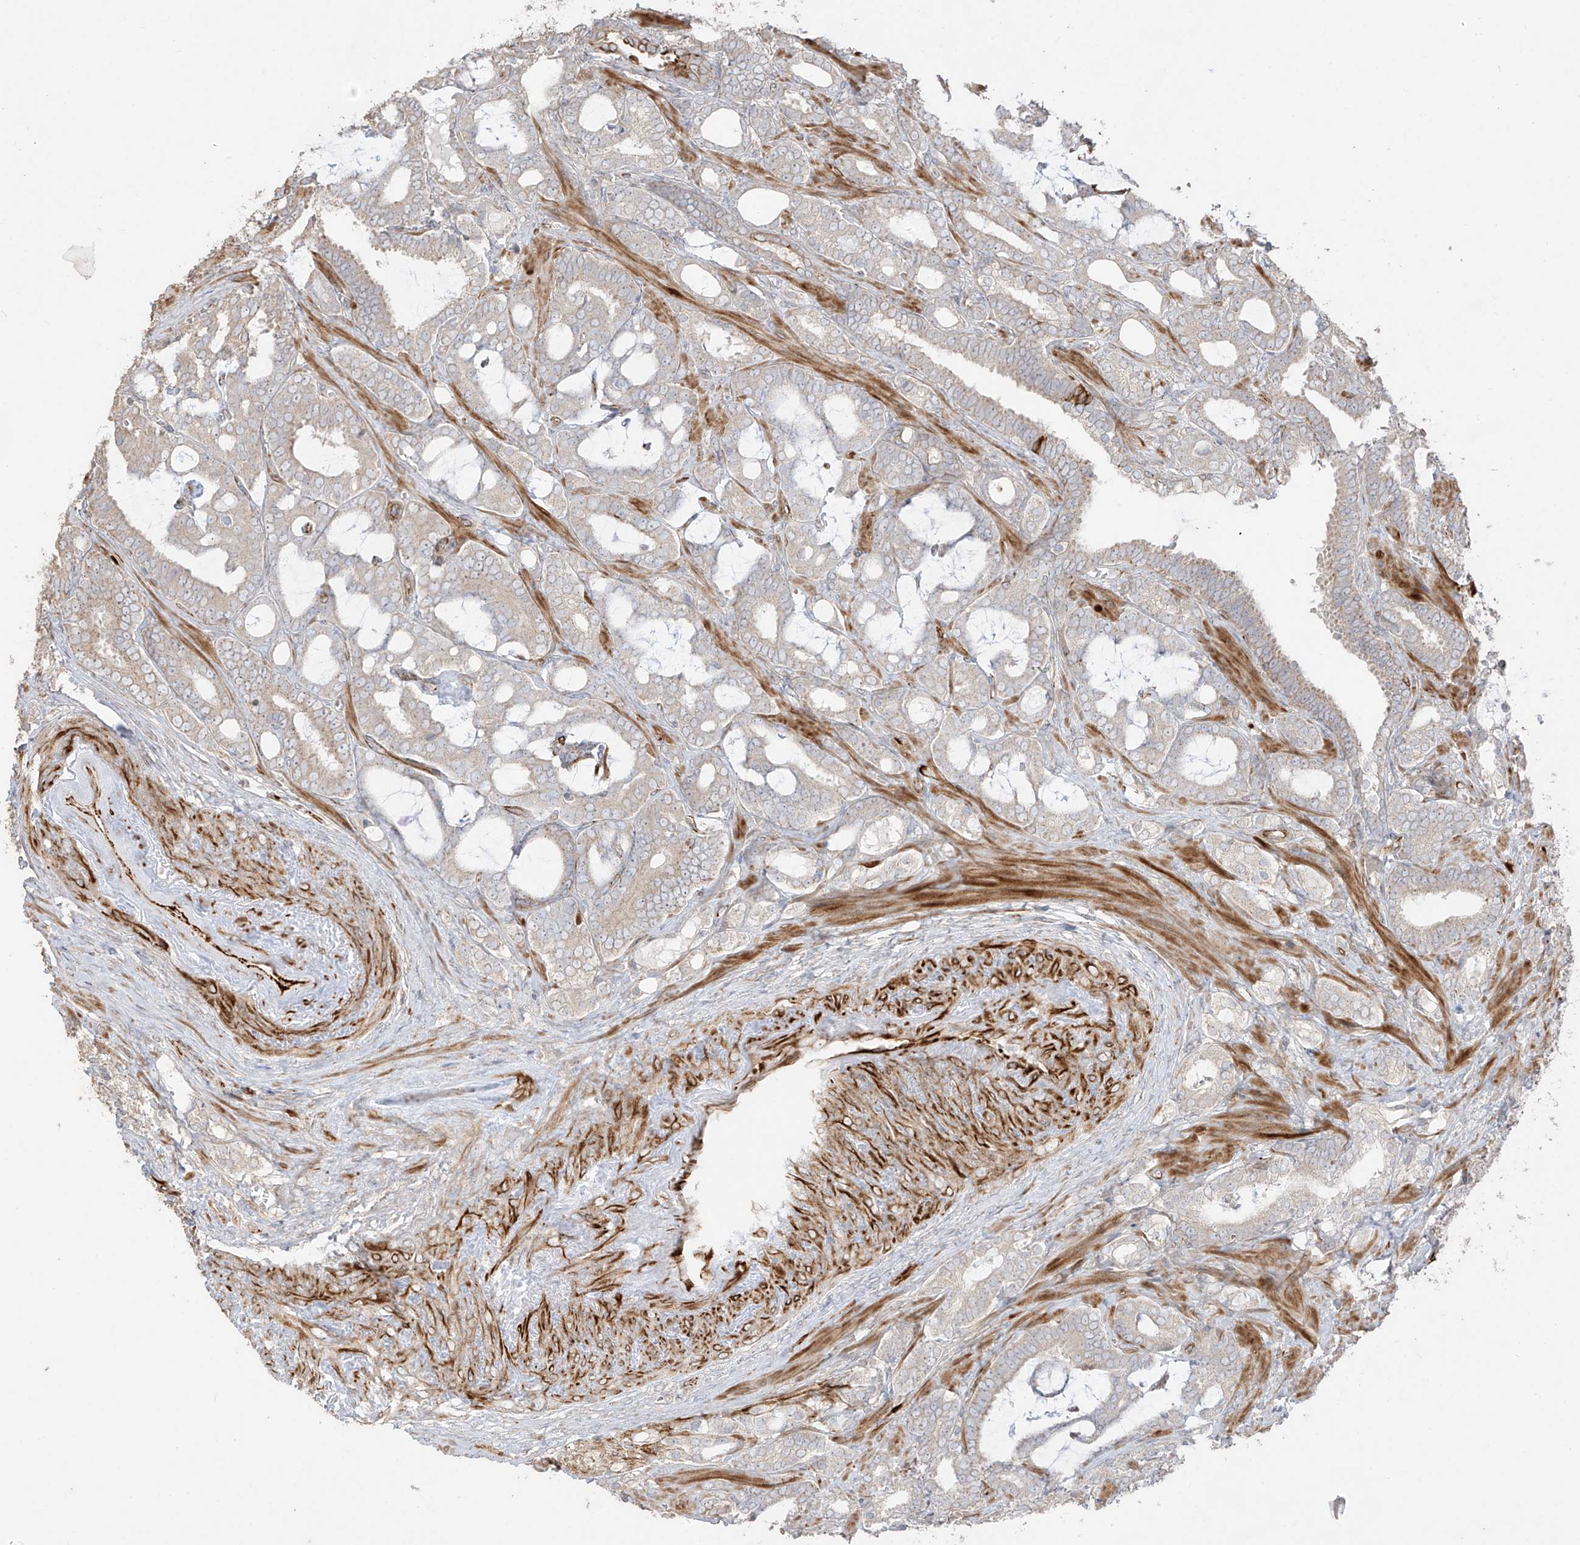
{"staining": {"intensity": "moderate", "quantity": "<25%", "location": "cytoplasmic/membranous"}, "tissue": "prostate cancer", "cell_type": "Tumor cells", "image_type": "cancer", "snomed": [{"axis": "morphology", "description": "Adenocarcinoma, High grade"}, {"axis": "topography", "description": "Prostate and seminal vesicle, NOS"}], "caption": "Adenocarcinoma (high-grade) (prostate) stained with a brown dye exhibits moderate cytoplasmic/membranous positive staining in about <25% of tumor cells.", "gene": "DCDC2", "patient": {"sex": "male", "age": 67}}